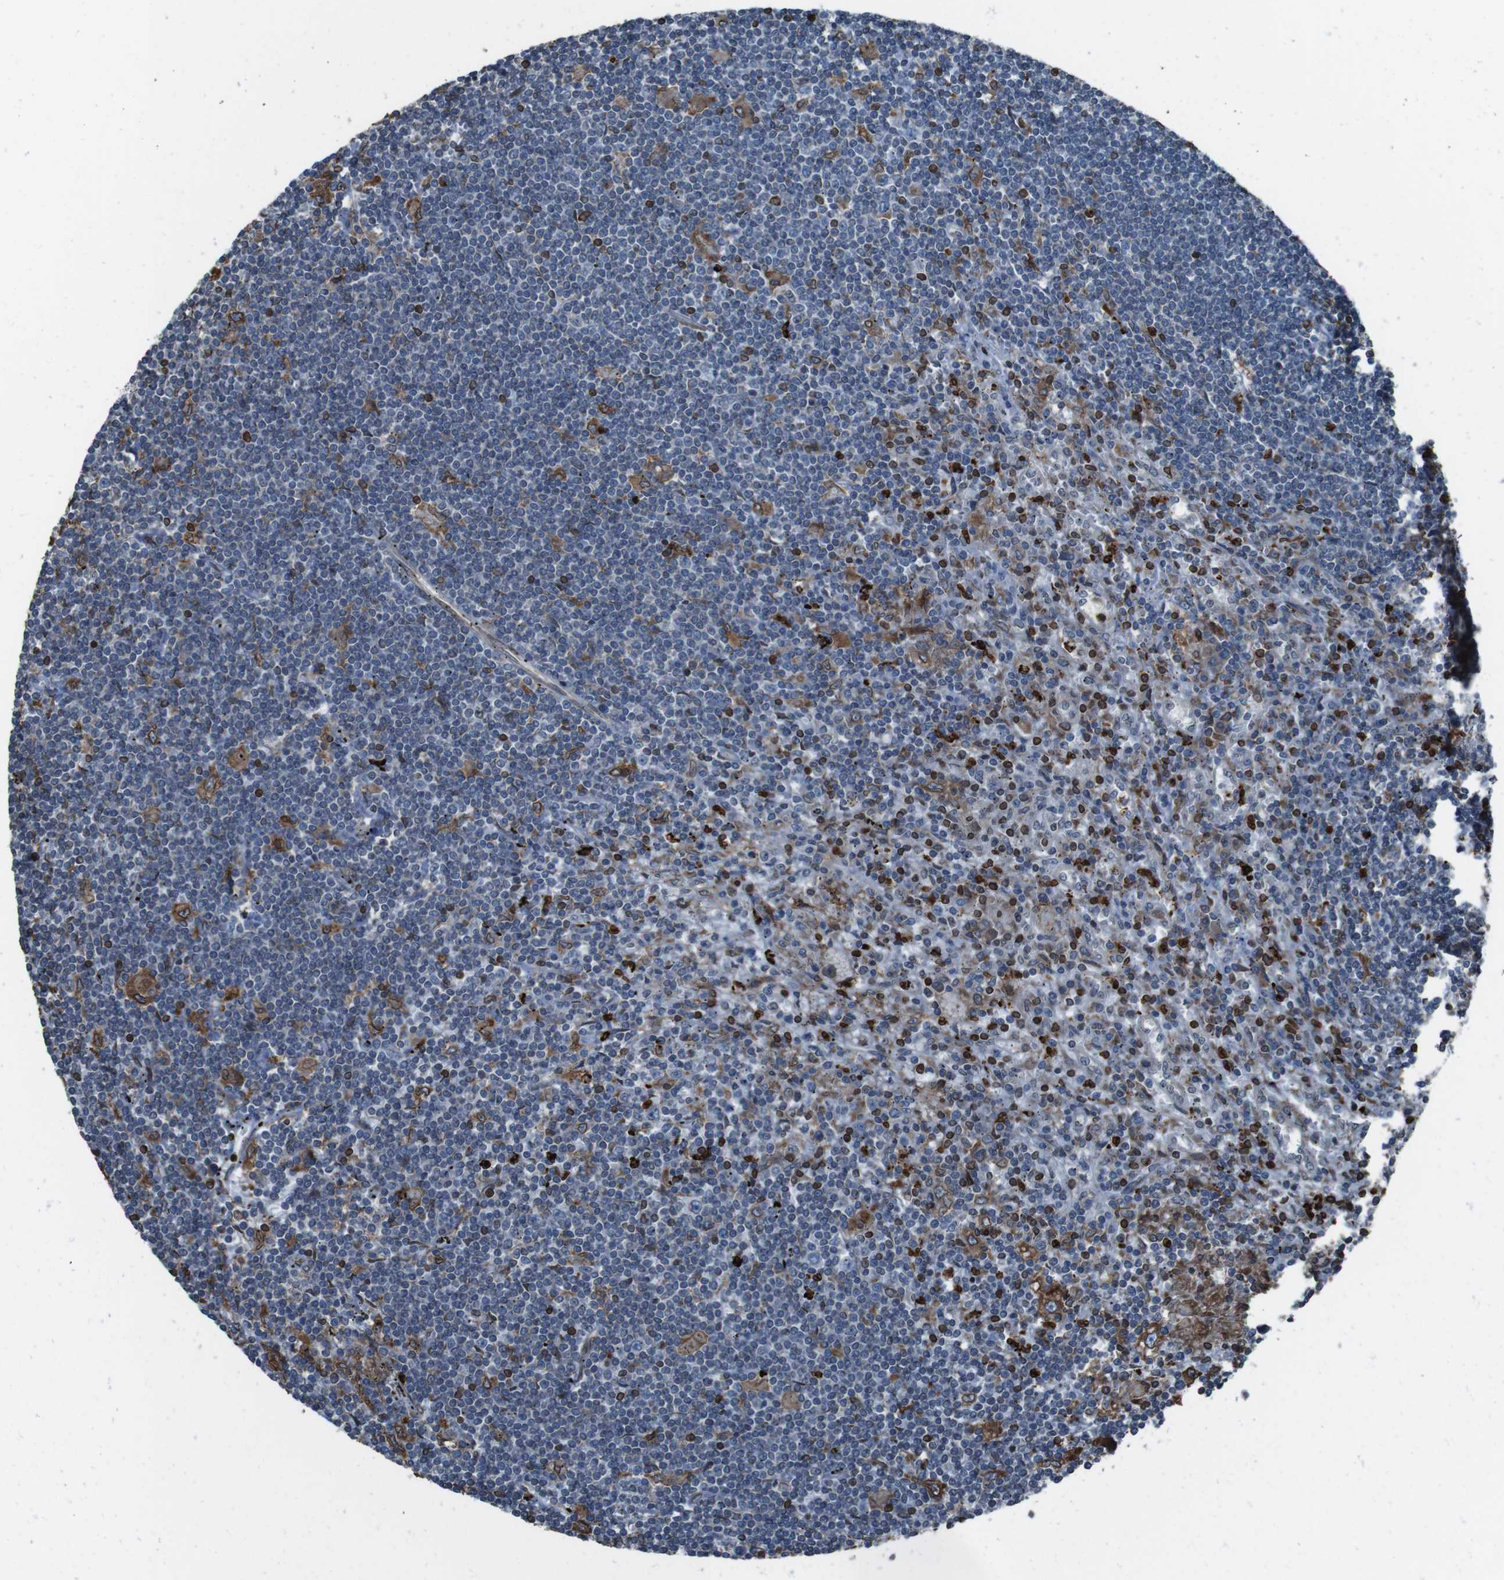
{"staining": {"intensity": "moderate", "quantity": "25%-75%", "location": "cytoplasmic/membranous"}, "tissue": "lymphoma", "cell_type": "Tumor cells", "image_type": "cancer", "snomed": [{"axis": "morphology", "description": "Malignant lymphoma, non-Hodgkin's type, Low grade"}, {"axis": "topography", "description": "Spleen"}], "caption": "An image showing moderate cytoplasmic/membranous positivity in about 25%-75% of tumor cells in malignant lymphoma, non-Hodgkin's type (low-grade), as visualized by brown immunohistochemical staining.", "gene": "APMAP", "patient": {"sex": "male", "age": 76}}